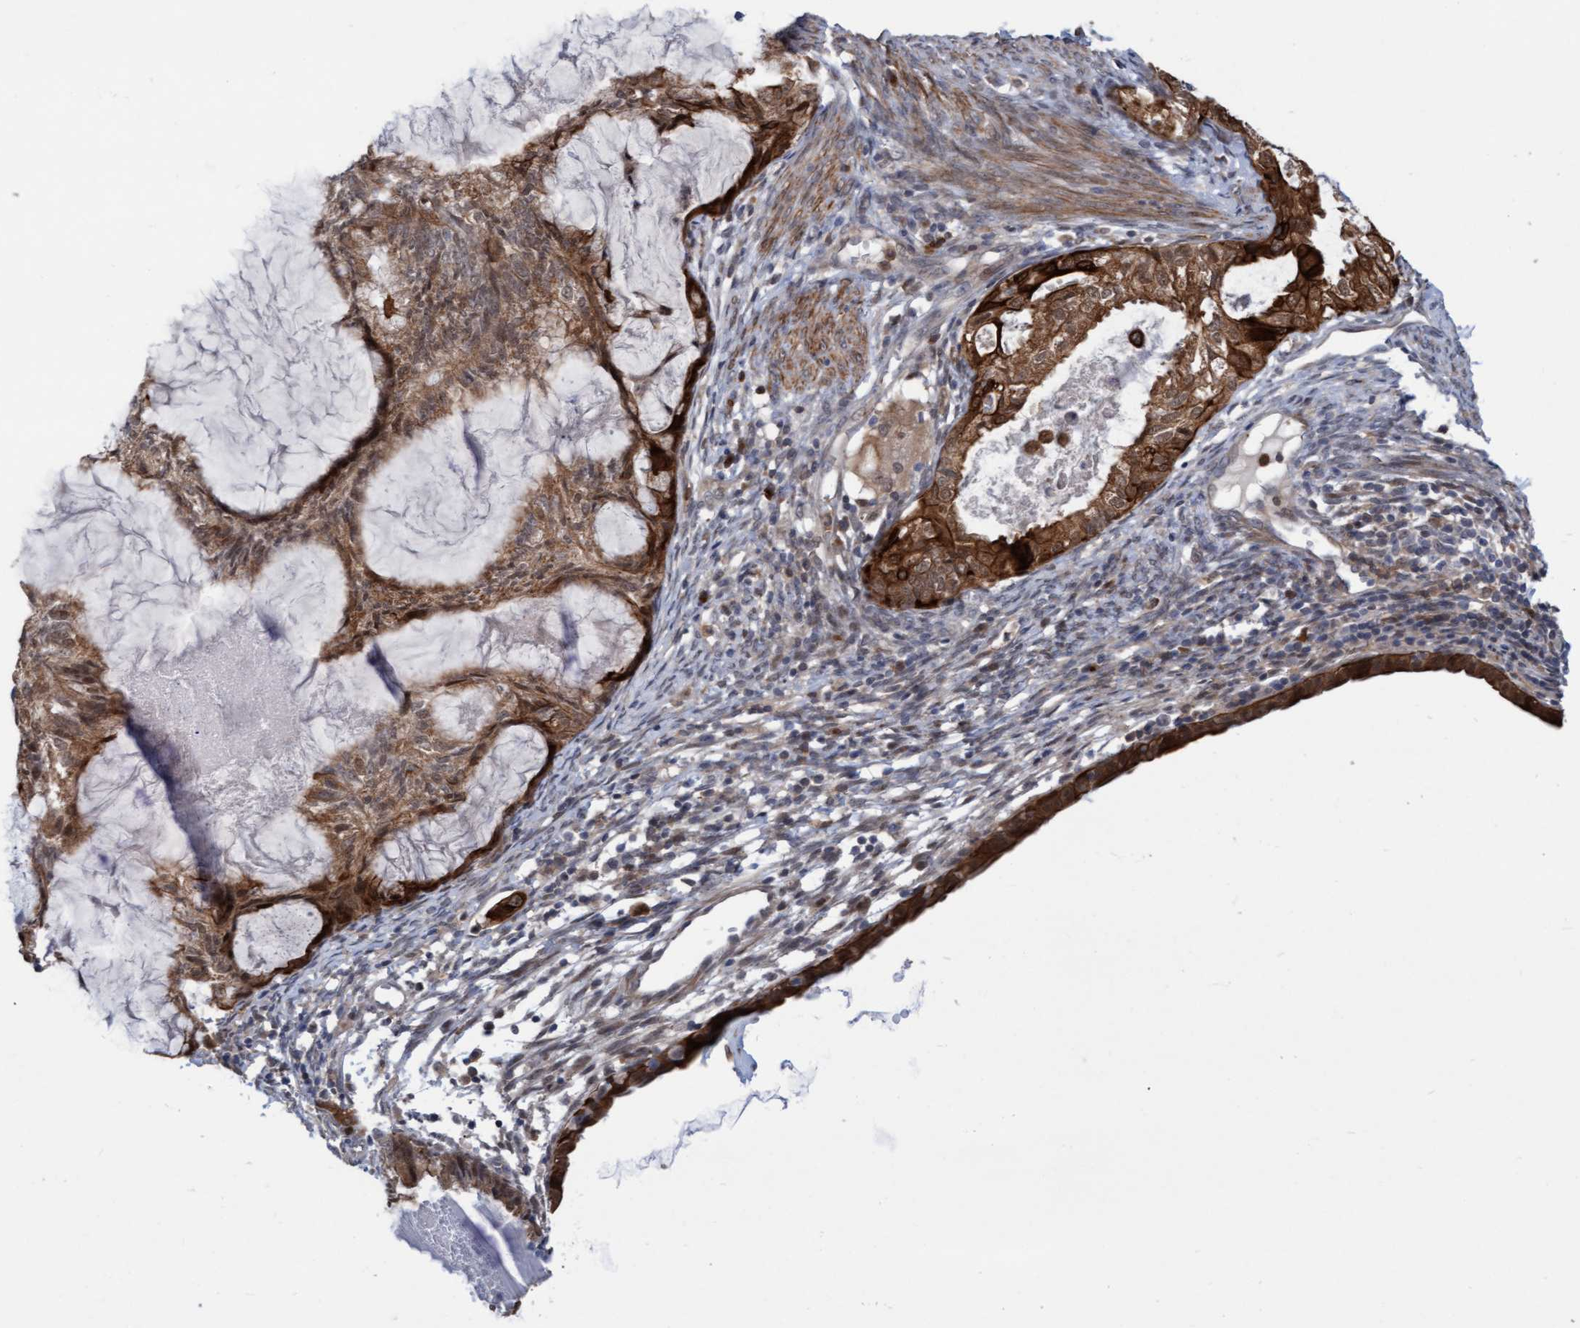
{"staining": {"intensity": "strong", "quantity": ">75%", "location": "cytoplasmic/membranous,nuclear"}, "tissue": "cervical cancer", "cell_type": "Tumor cells", "image_type": "cancer", "snomed": [{"axis": "morphology", "description": "Normal tissue, NOS"}, {"axis": "morphology", "description": "Adenocarcinoma, NOS"}, {"axis": "topography", "description": "Cervix"}, {"axis": "topography", "description": "Endometrium"}], "caption": "This is a histology image of immunohistochemistry staining of adenocarcinoma (cervical), which shows strong positivity in the cytoplasmic/membranous and nuclear of tumor cells.", "gene": "RAP1GAP2", "patient": {"sex": "female", "age": 86}}